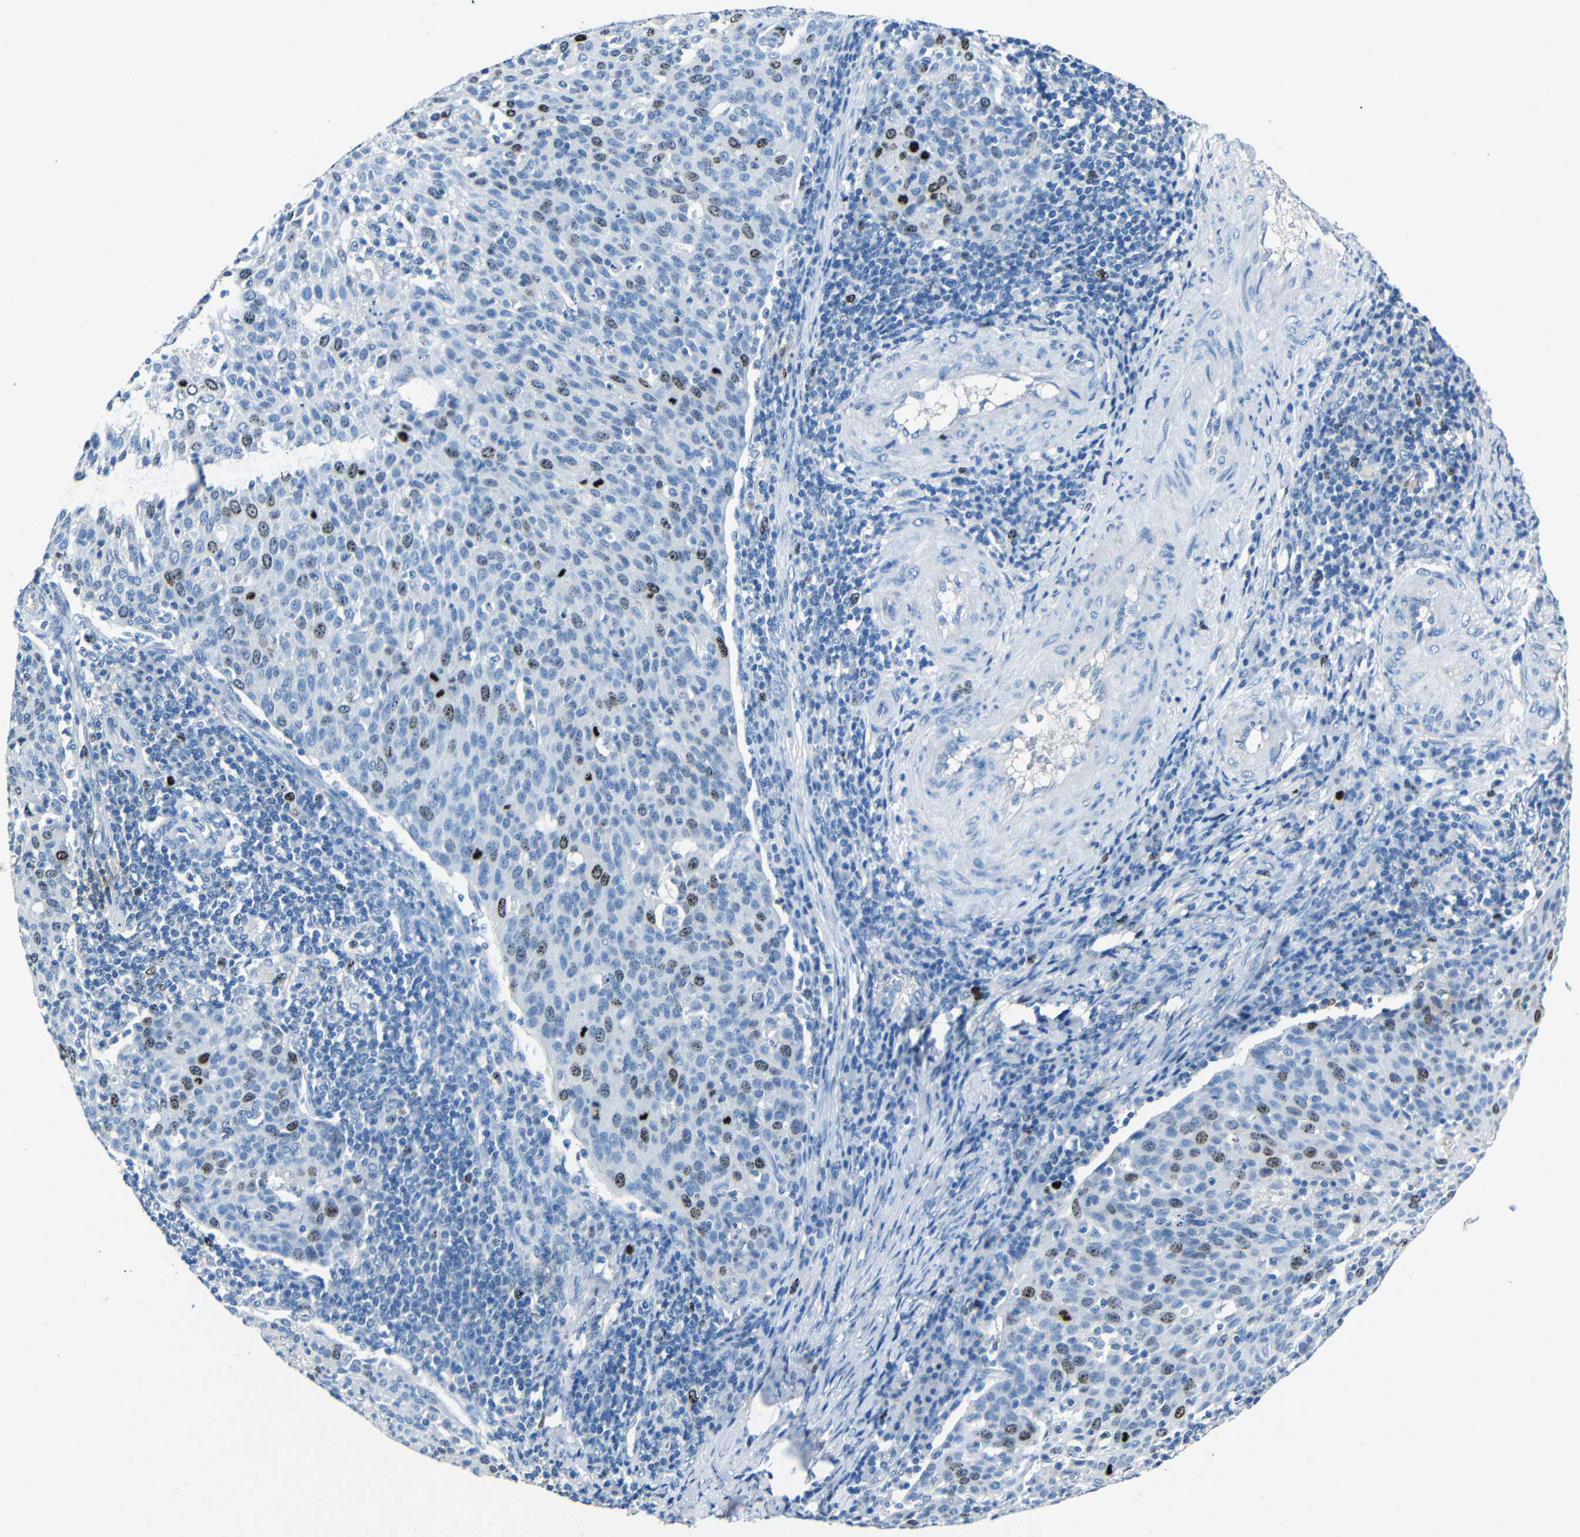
{"staining": {"intensity": "moderate", "quantity": "<25%", "location": "nuclear"}, "tissue": "cervical cancer", "cell_type": "Tumor cells", "image_type": "cancer", "snomed": [{"axis": "morphology", "description": "Squamous cell carcinoma, NOS"}, {"axis": "topography", "description": "Cervix"}], "caption": "Immunohistochemistry of cervical cancer (squamous cell carcinoma) displays low levels of moderate nuclear expression in approximately <25% of tumor cells. The staining is performed using DAB (3,3'-diaminobenzidine) brown chromogen to label protein expression. The nuclei are counter-stained blue using hematoxylin.", "gene": "INCENP", "patient": {"sex": "female", "age": 38}}